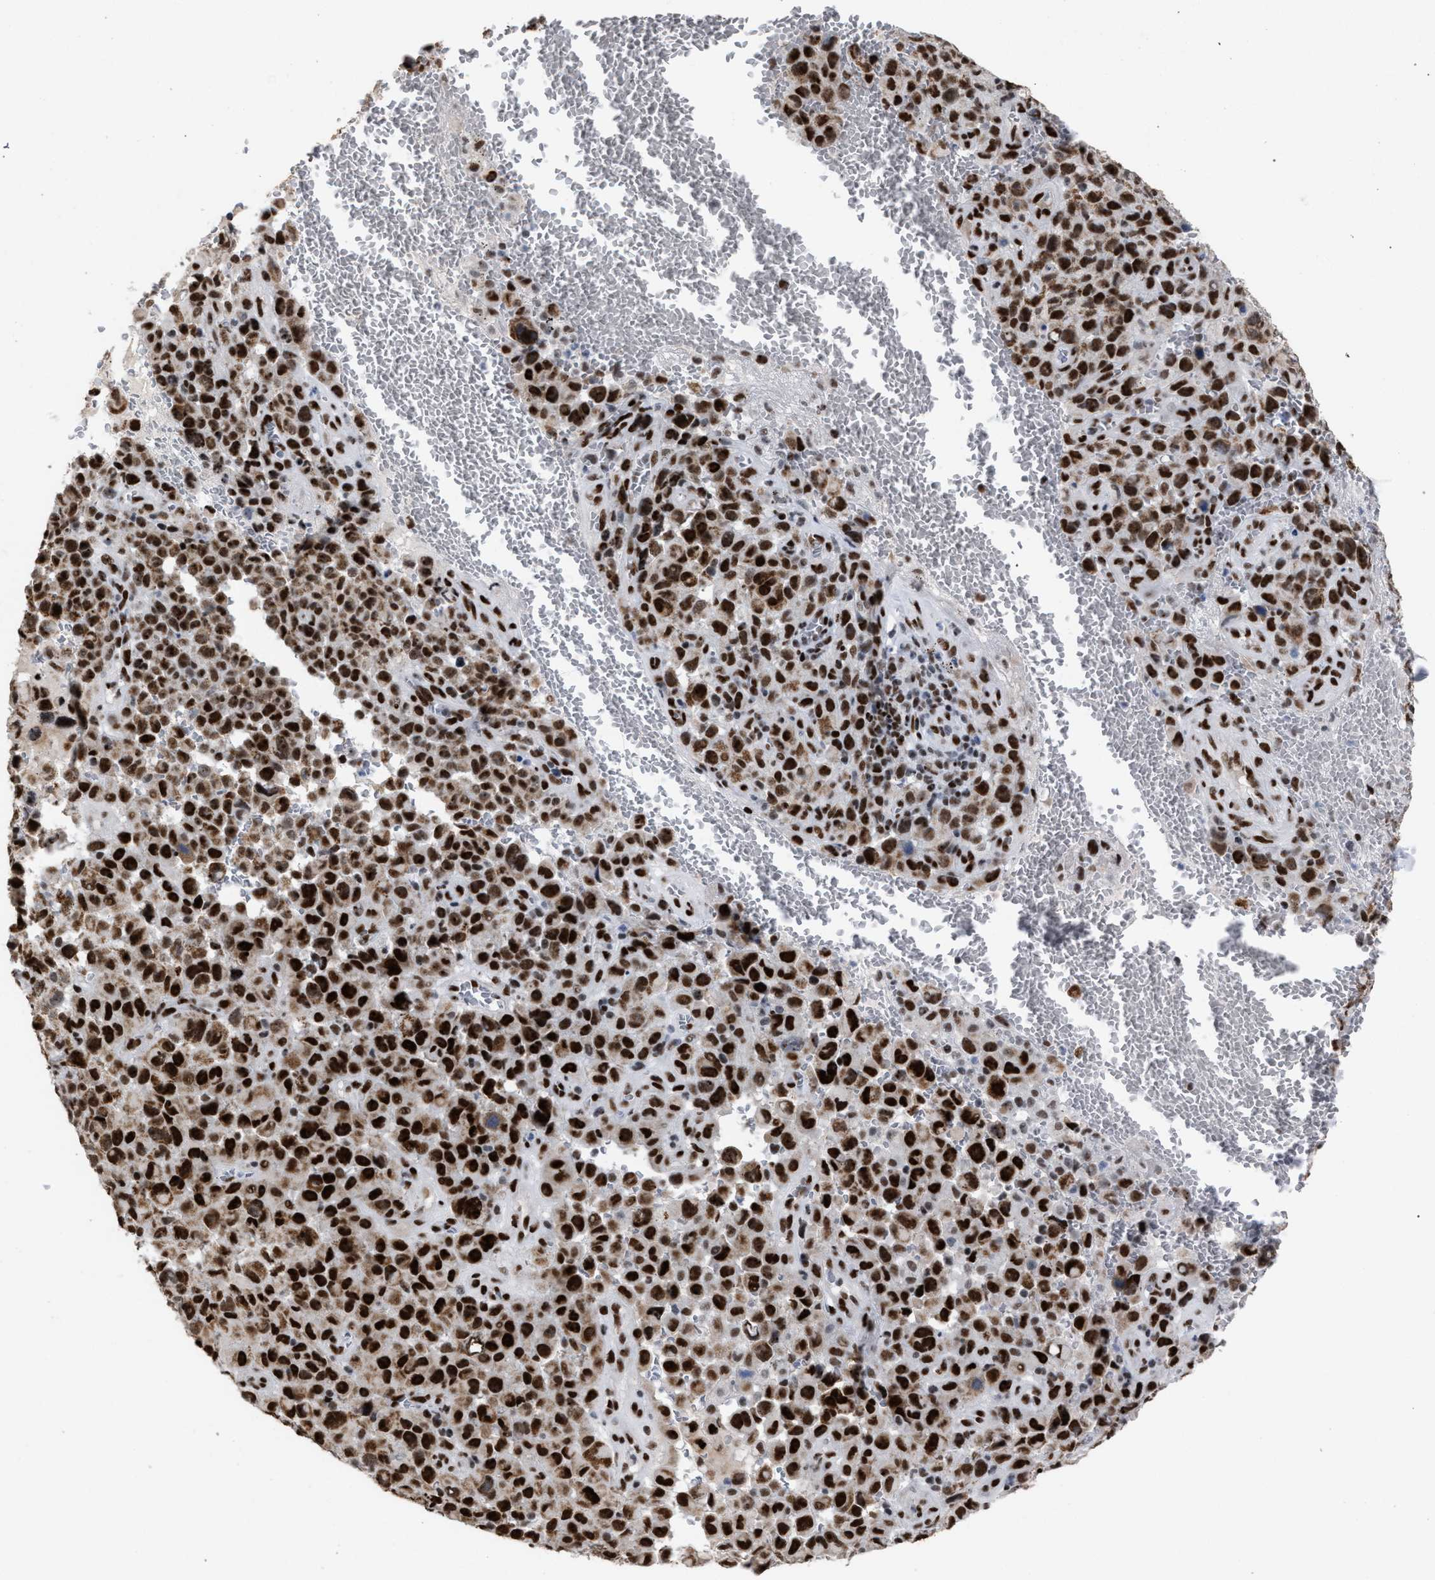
{"staining": {"intensity": "strong", "quantity": ">75%", "location": "nuclear"}, "tissue": "melanoma", "cell_type": "Tumor cells", "image_type": "cancer", "snomed": [{"axis": "morphology", "description": "Malignant melanoma, NOS"}, {"axis": "topography", "description": "Skin"}], "caption": "Tumor cells demonstrate high levels of strong nuclear staining in about >75% of cells in melanoma.", "gene": "TP53BP1", "patient": {"sex": "female", "age": 82}}